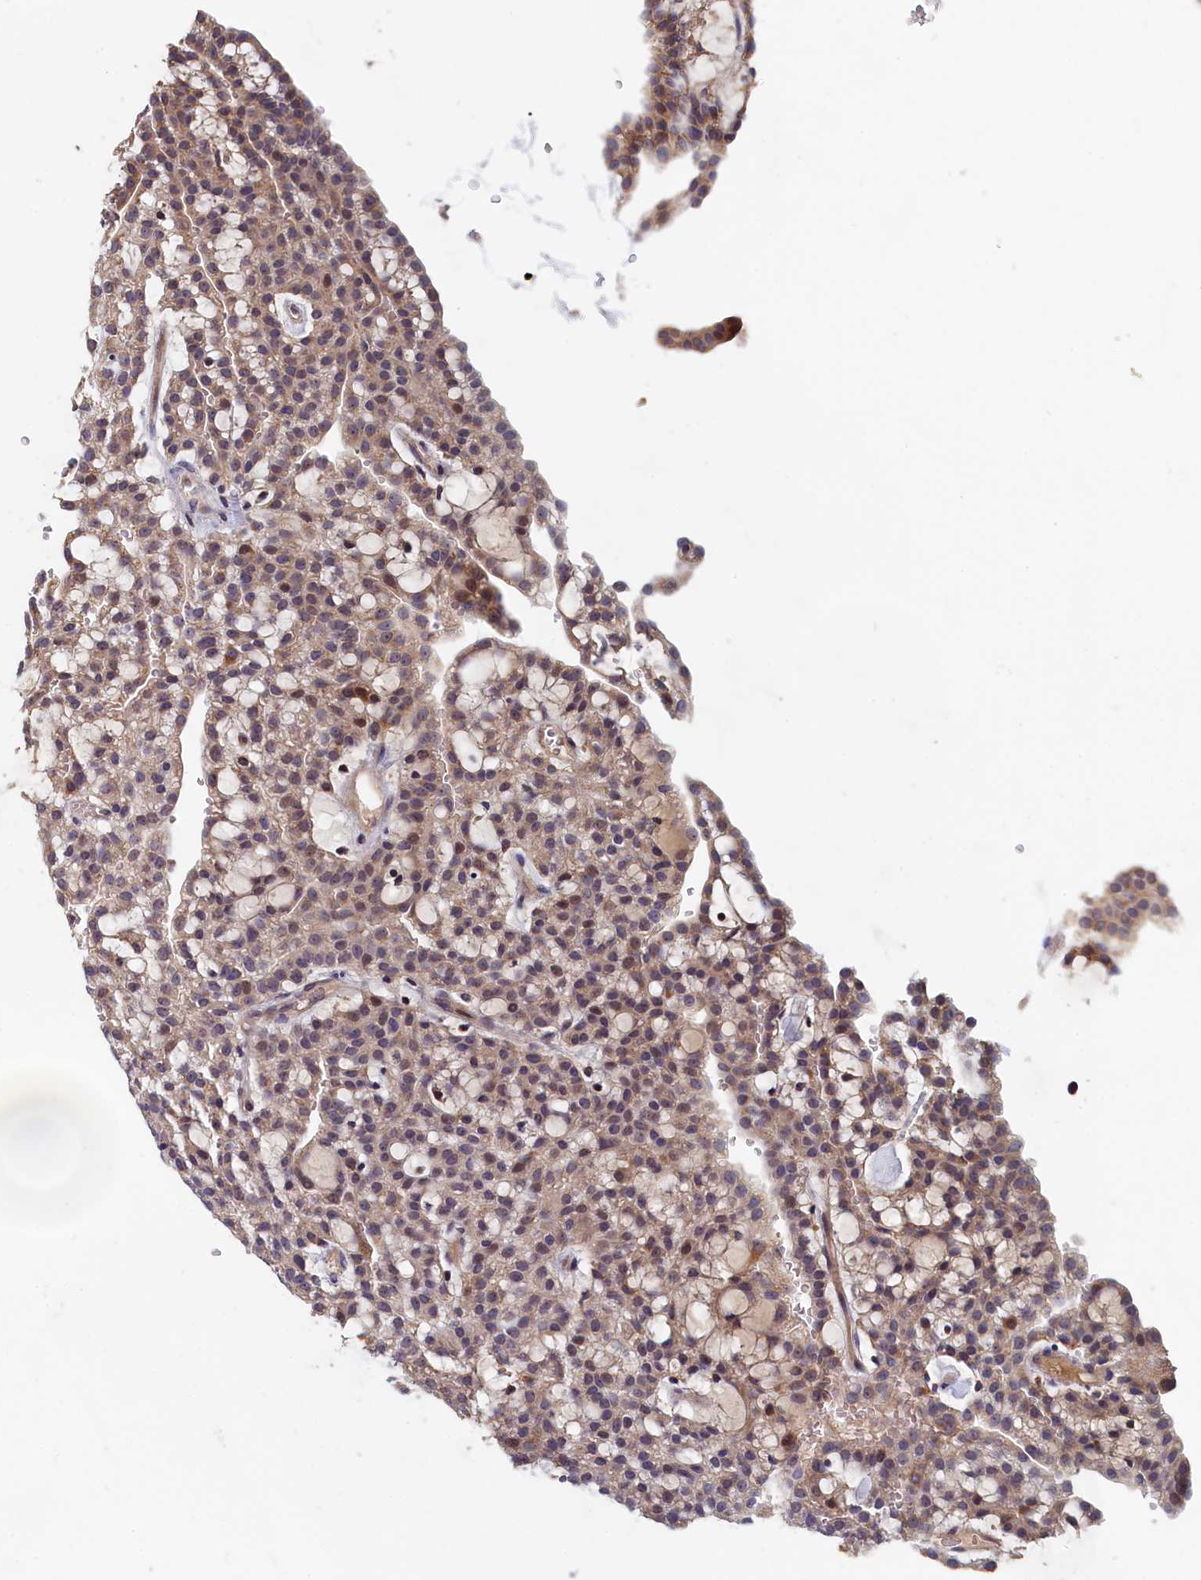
{"staining": {"intensity": "weak", "quantity": ">75%", "location": "cytoplasmic/membranous"}, "tissue": "renal cancer", "cell_type": "Tumor cells", "image_type": "cancer", "snomed": [{"axis": "morphology", "description": "Adenocarcinoma, NOS"}, {"axis": "topography", "description": "Kidney"}], "caption": "A histopathology image of human renal adenocarcinoma stained for a protein exhibits weak cytoplasmic/membranous brown staining in tumor cells.", "gene": "EPB41L4B", "patient": {"sex": "male", "age": 63}}